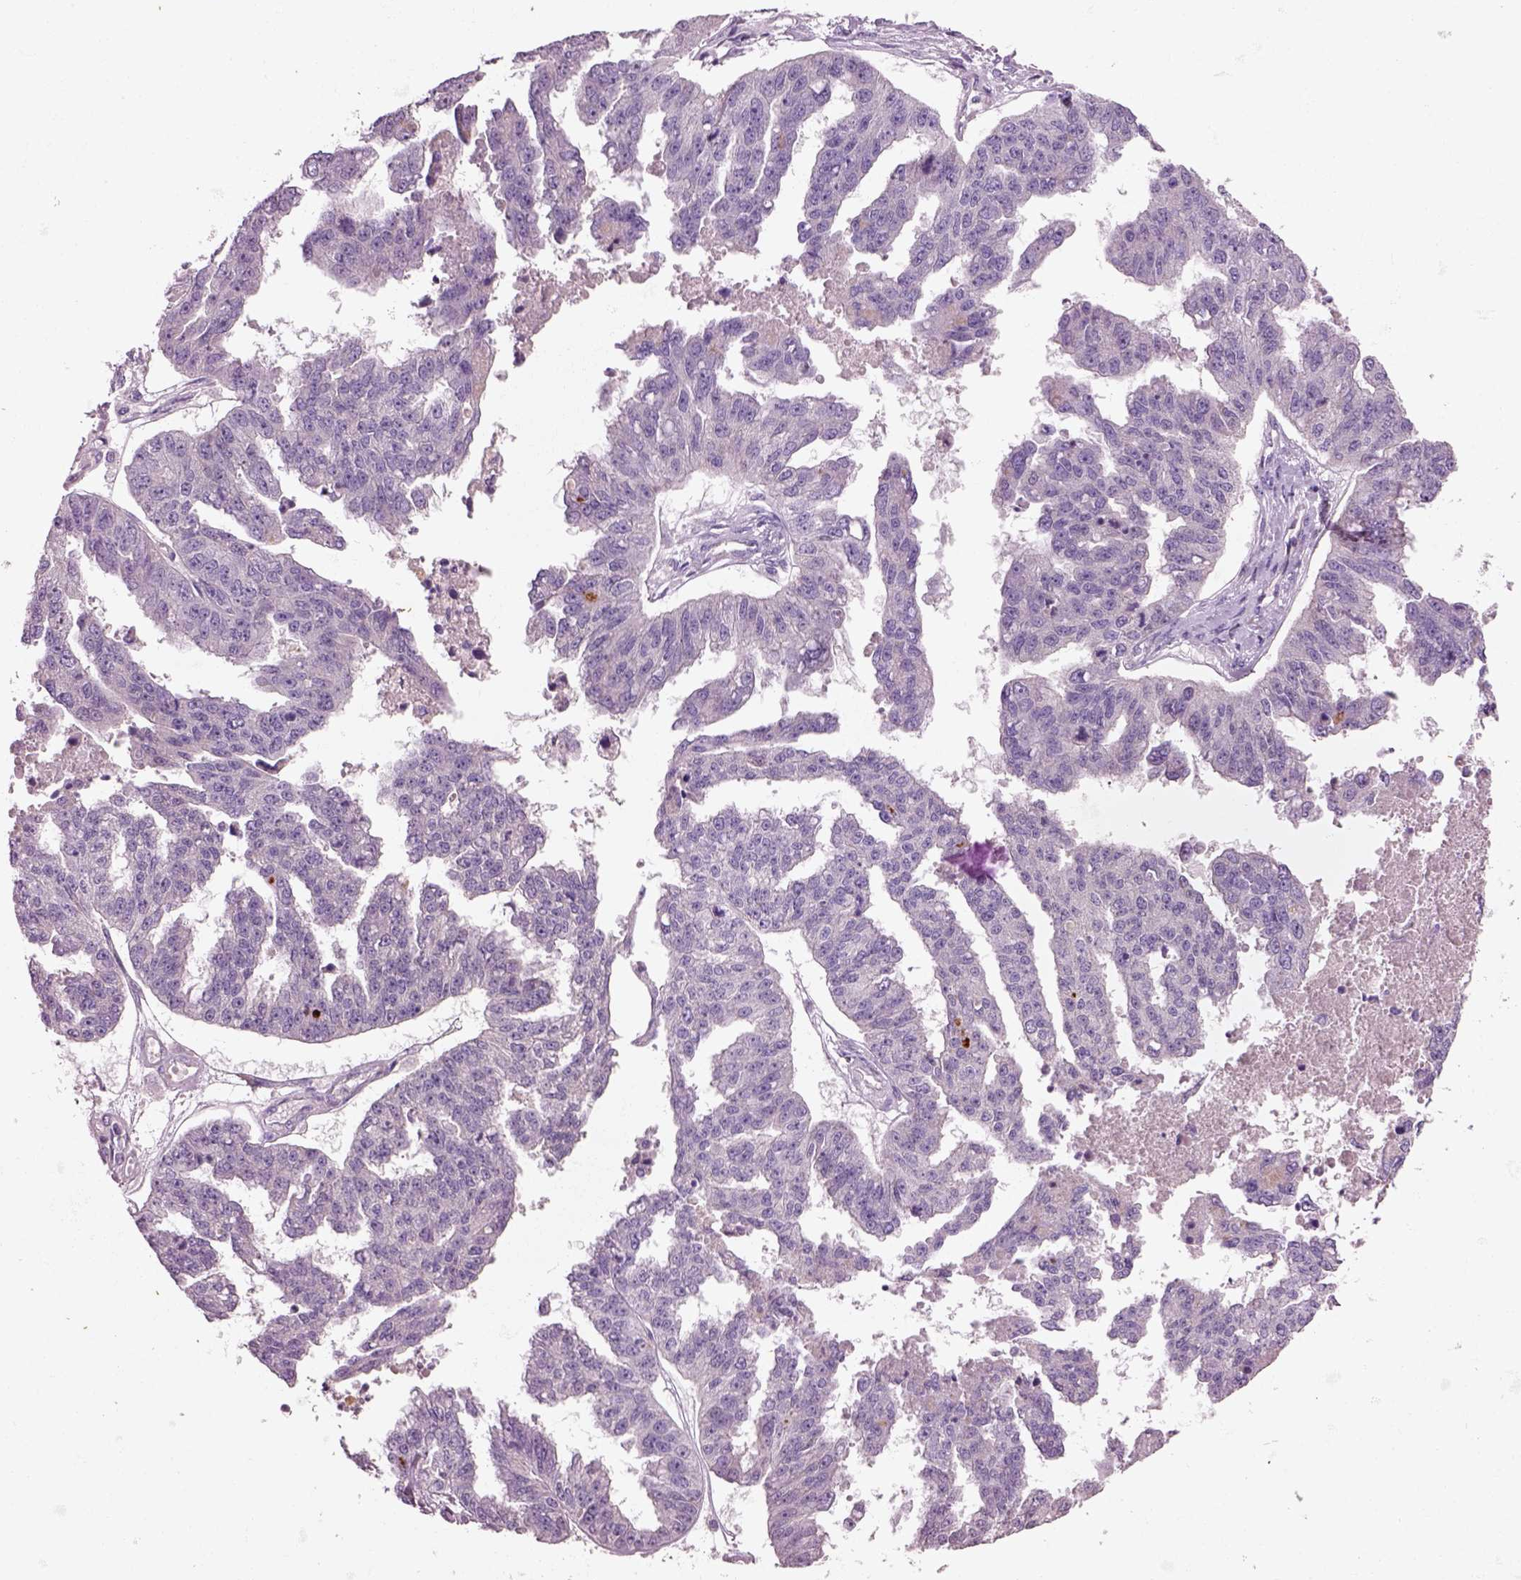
{"staining": {"intensity": "negative", "quantity": "none", "location": "none"}, "tissue": "ovarian cancer", "cell_type": "Tumor cells", "image_type": "cancer", "snomed": [{"axis": "morphology", "description": "Cystadenocarcinoma, serous, NOS"}, {"axis": "topography", "description": "Ovary"}], "caption": "Tumor cells are negative for brown protein staining in ovarian cancer.", "gene": "PLPP7", "patient": {"sex": "female", "age": 58}}